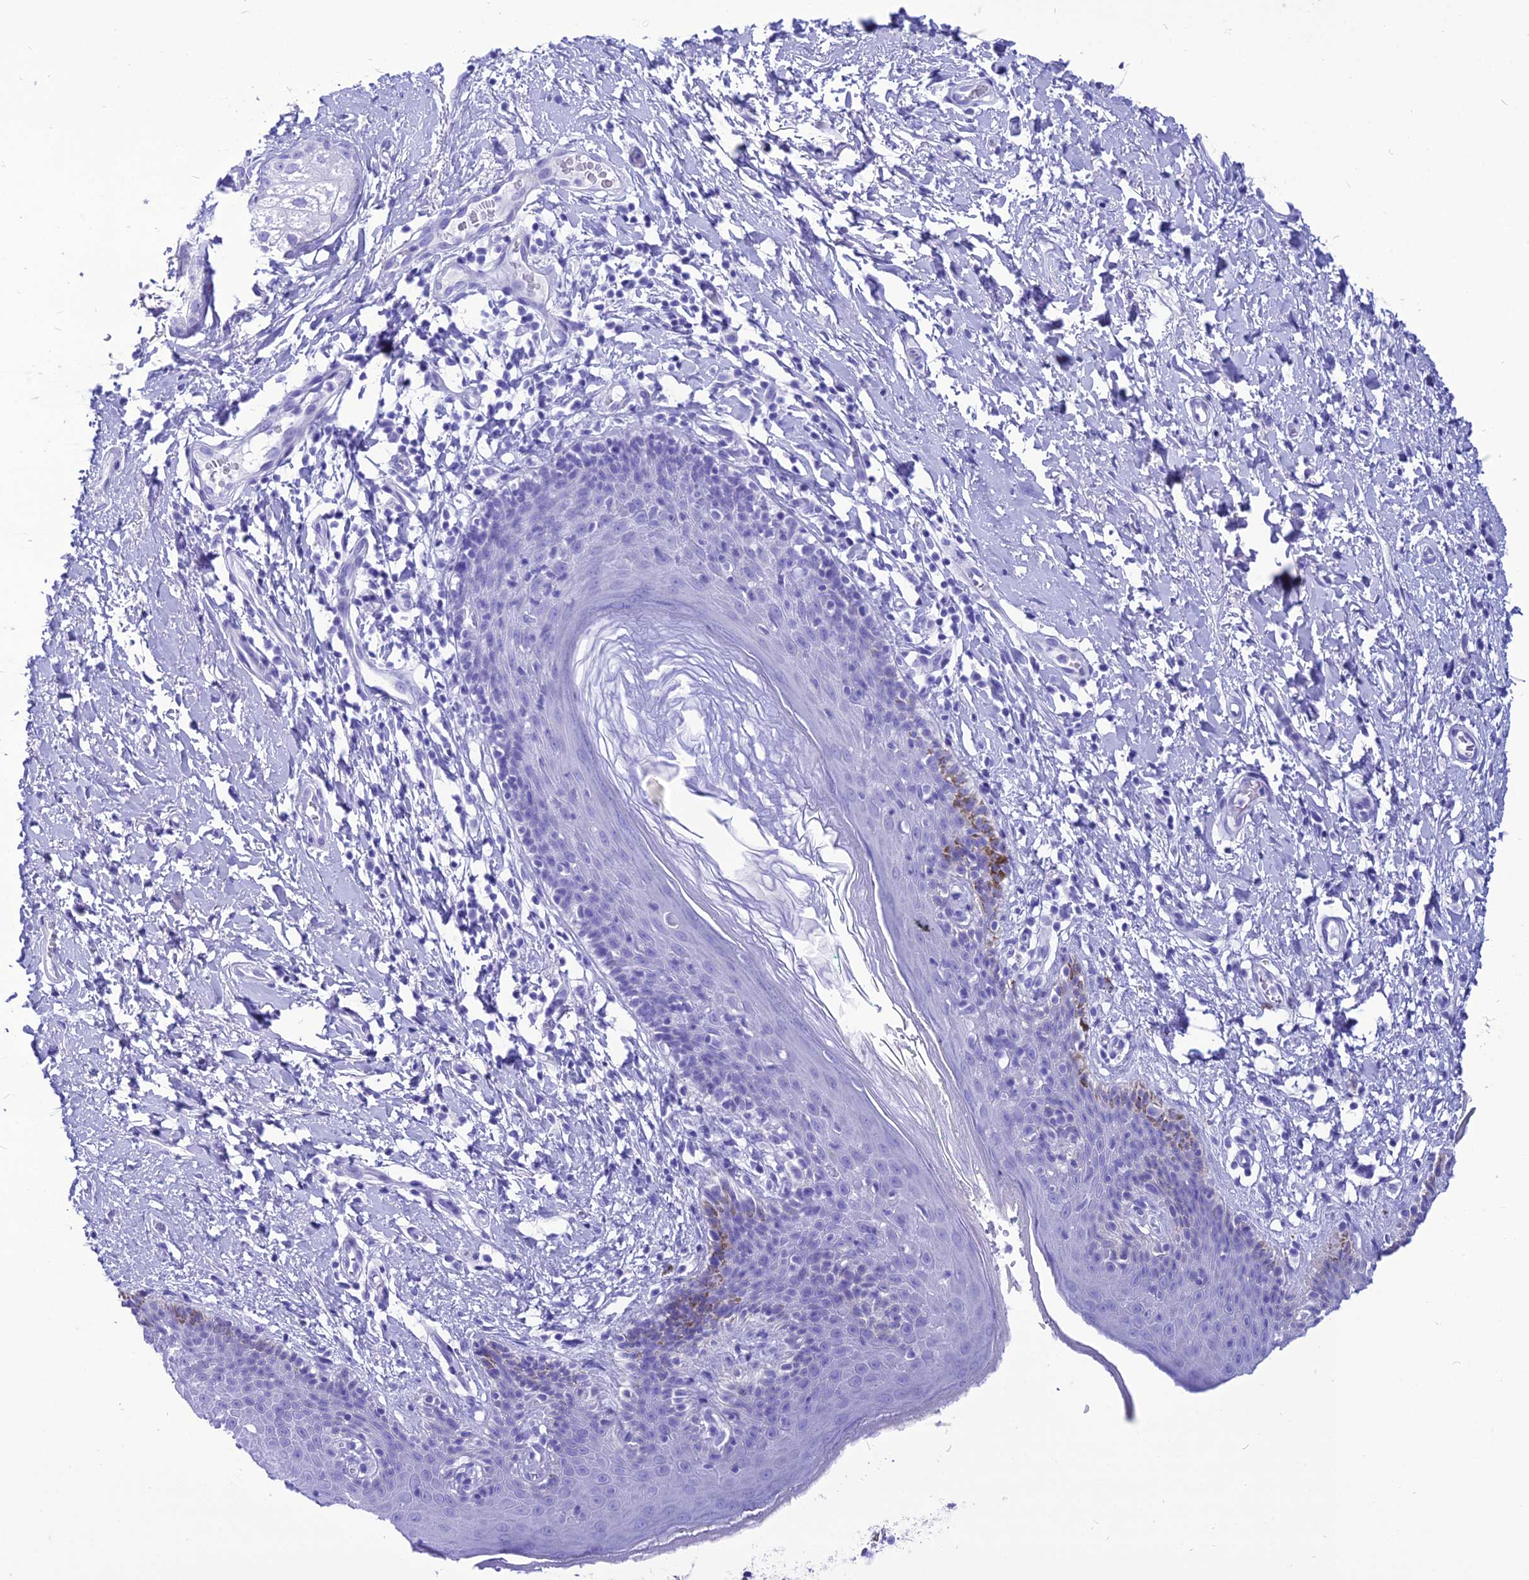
{"staining": {"intensity": "moderate", "quantity": "<25%", "location": "cytoplasmic/membranous"}, "tissue": "skin", "cell_type": "Epidermal cells", "image_type": "normal", "snomed": [{"axis": "morphology", "description": "Normal tissue, NOS"}, {"axis": "topography", "description": "Vulva"}], "caption": "Normal skin displays moderate cytoplasmic/membranous staining in about <25% of epidermal cells.", "gene": "PNMA5", "patient": {"sex": "female", "age": 66}}